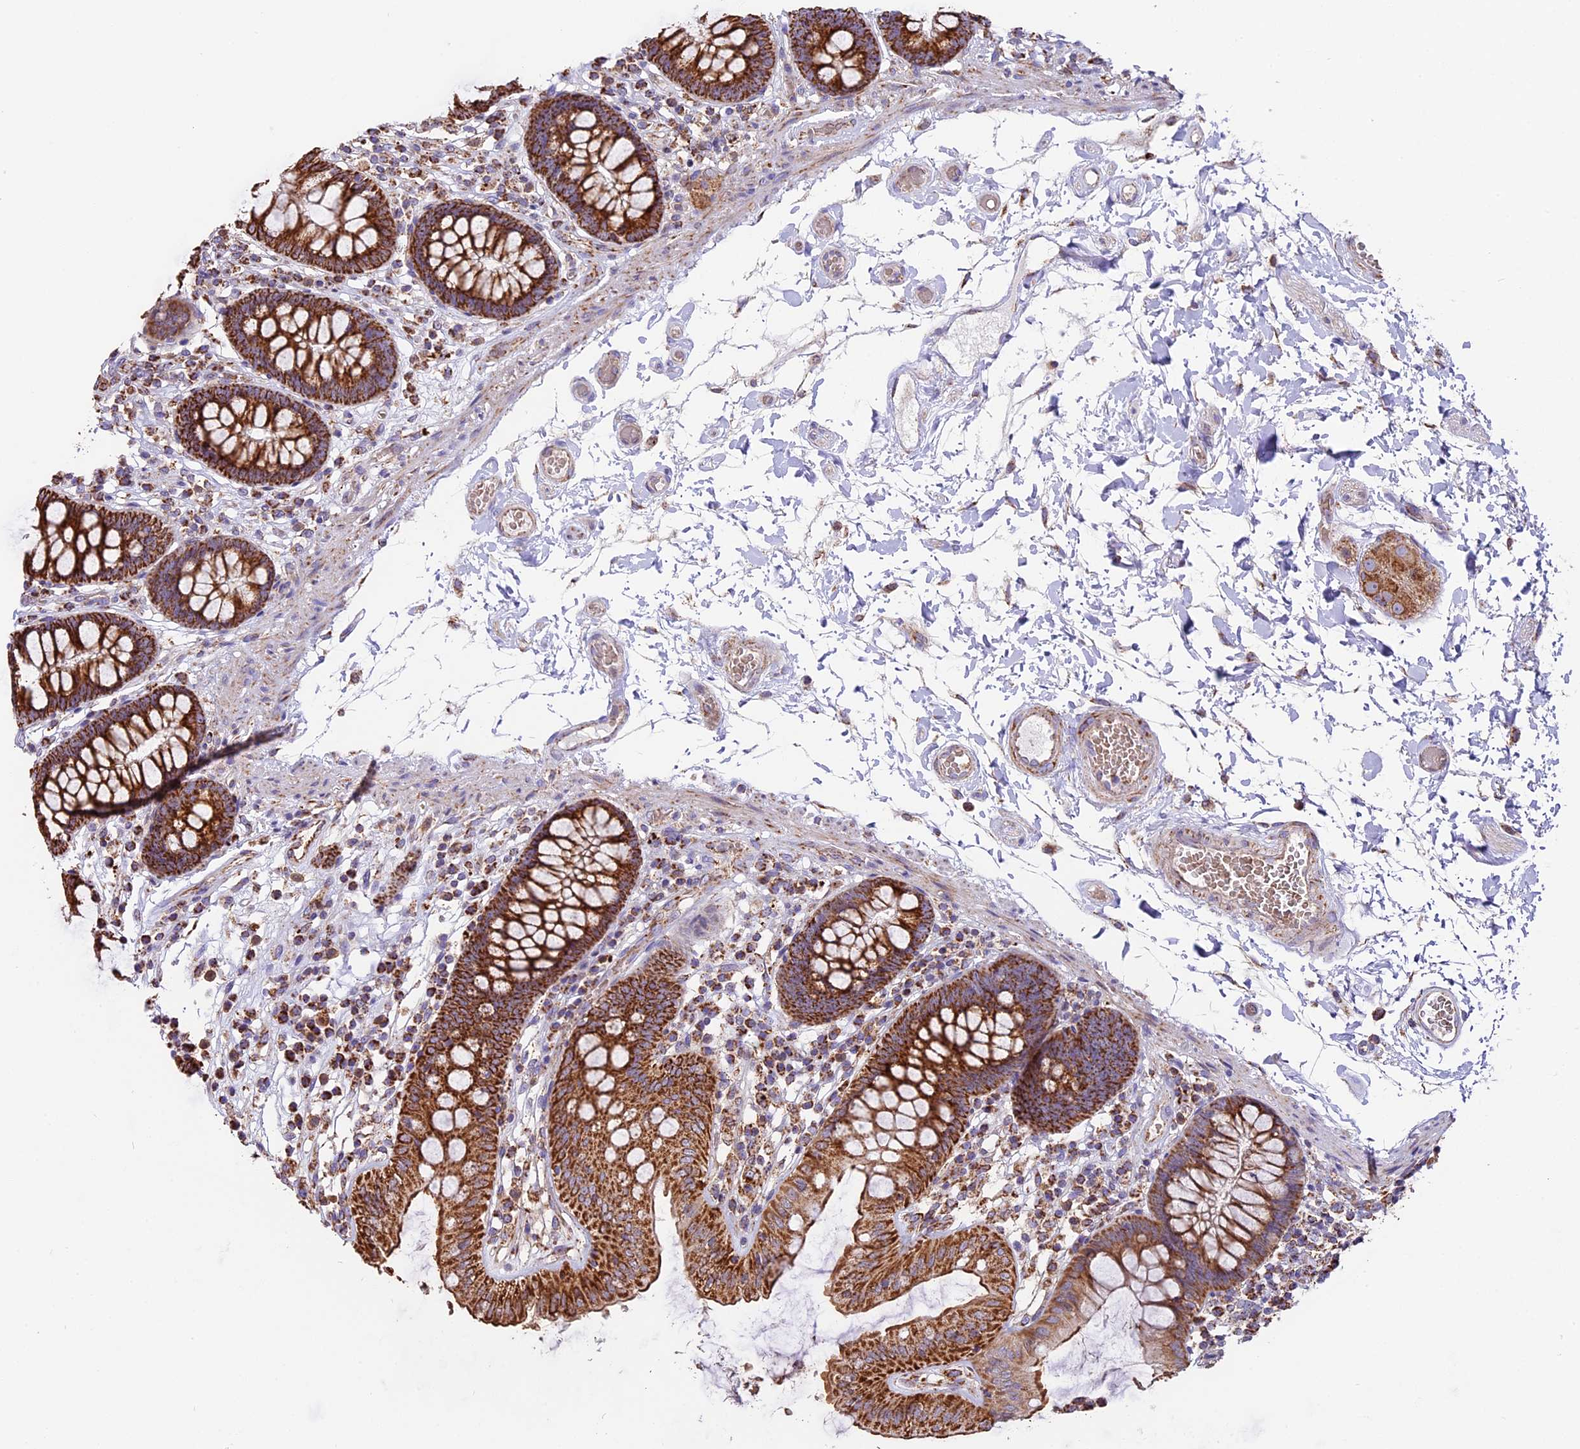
{"staining": {"intensity": "moderate", "quantity": ">75%", "location": "cytoplasmic/membranous"}, "tissue": "colon", "cell_type": "Endothelial cells", "image_type": "normal", "snomed": [{"axis": "morphology", "description": "Normal tissue, NOS"}, {"axis": "topography", "description": "Colon"}], "caption": "Protein expression analysis of normal colon shows moderate cytoplasmic/membranous staining in about >75% of endothelial cells.", "gene": "NDUFA8", "patient": {"sex": "male", "age": 84}}